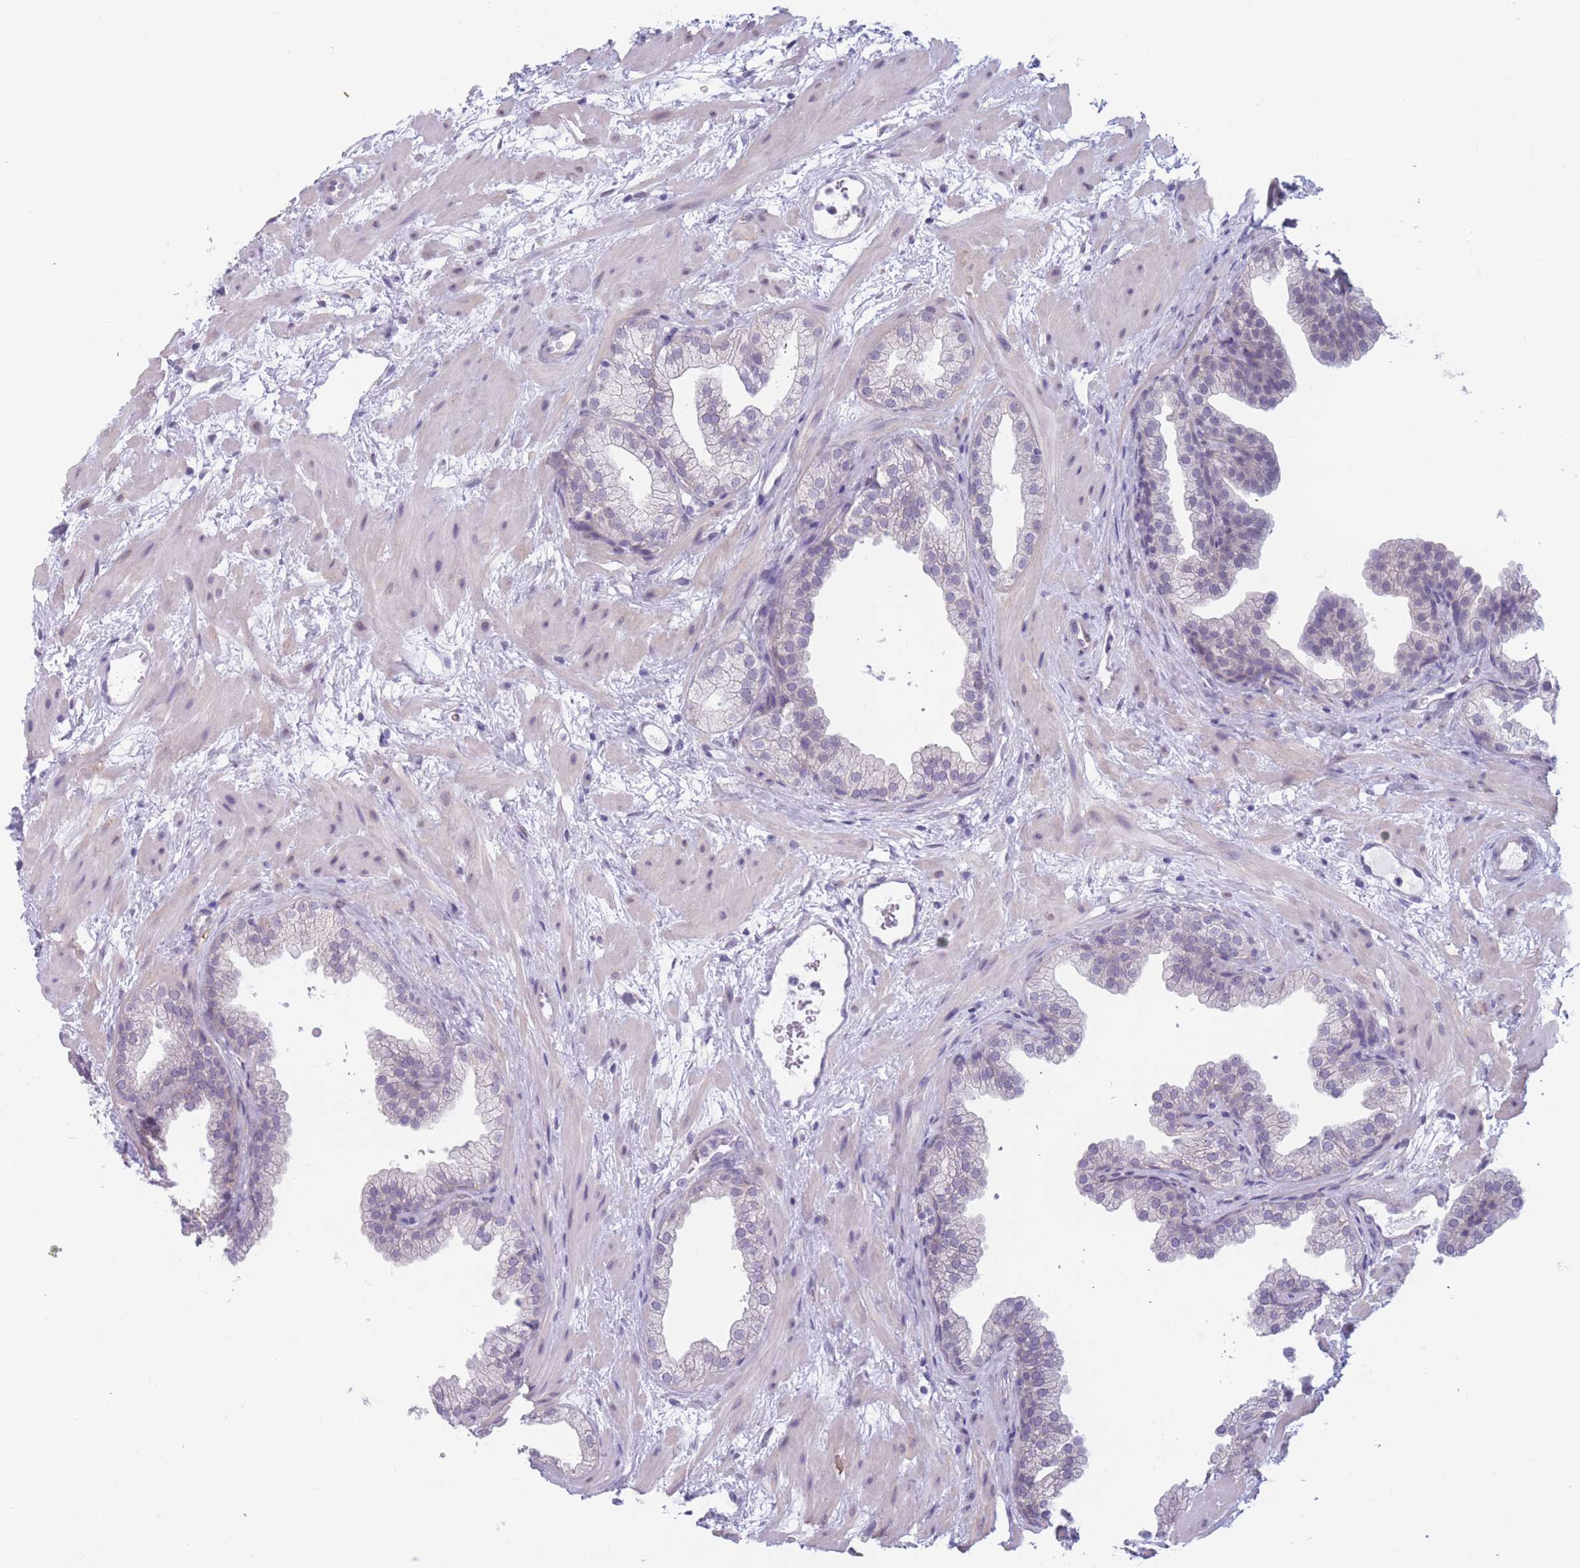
{"staining": {"intensity": "negative", "quantity": "none", "location": "none"}, "tissue": "prostate", "cell_type": "Glandular cells", "image_type": "normal", "snomed": [{"axis": "morphology", "description": "Normal tissue, NOS"}, {"axis": "topography", "description": "Prostate"}], "caption": "The micrograph reveals no staining of glandular cells in unremarkable prostate.", "gene": "PODXL", "patient": {"sex": "male", "age": 37}}